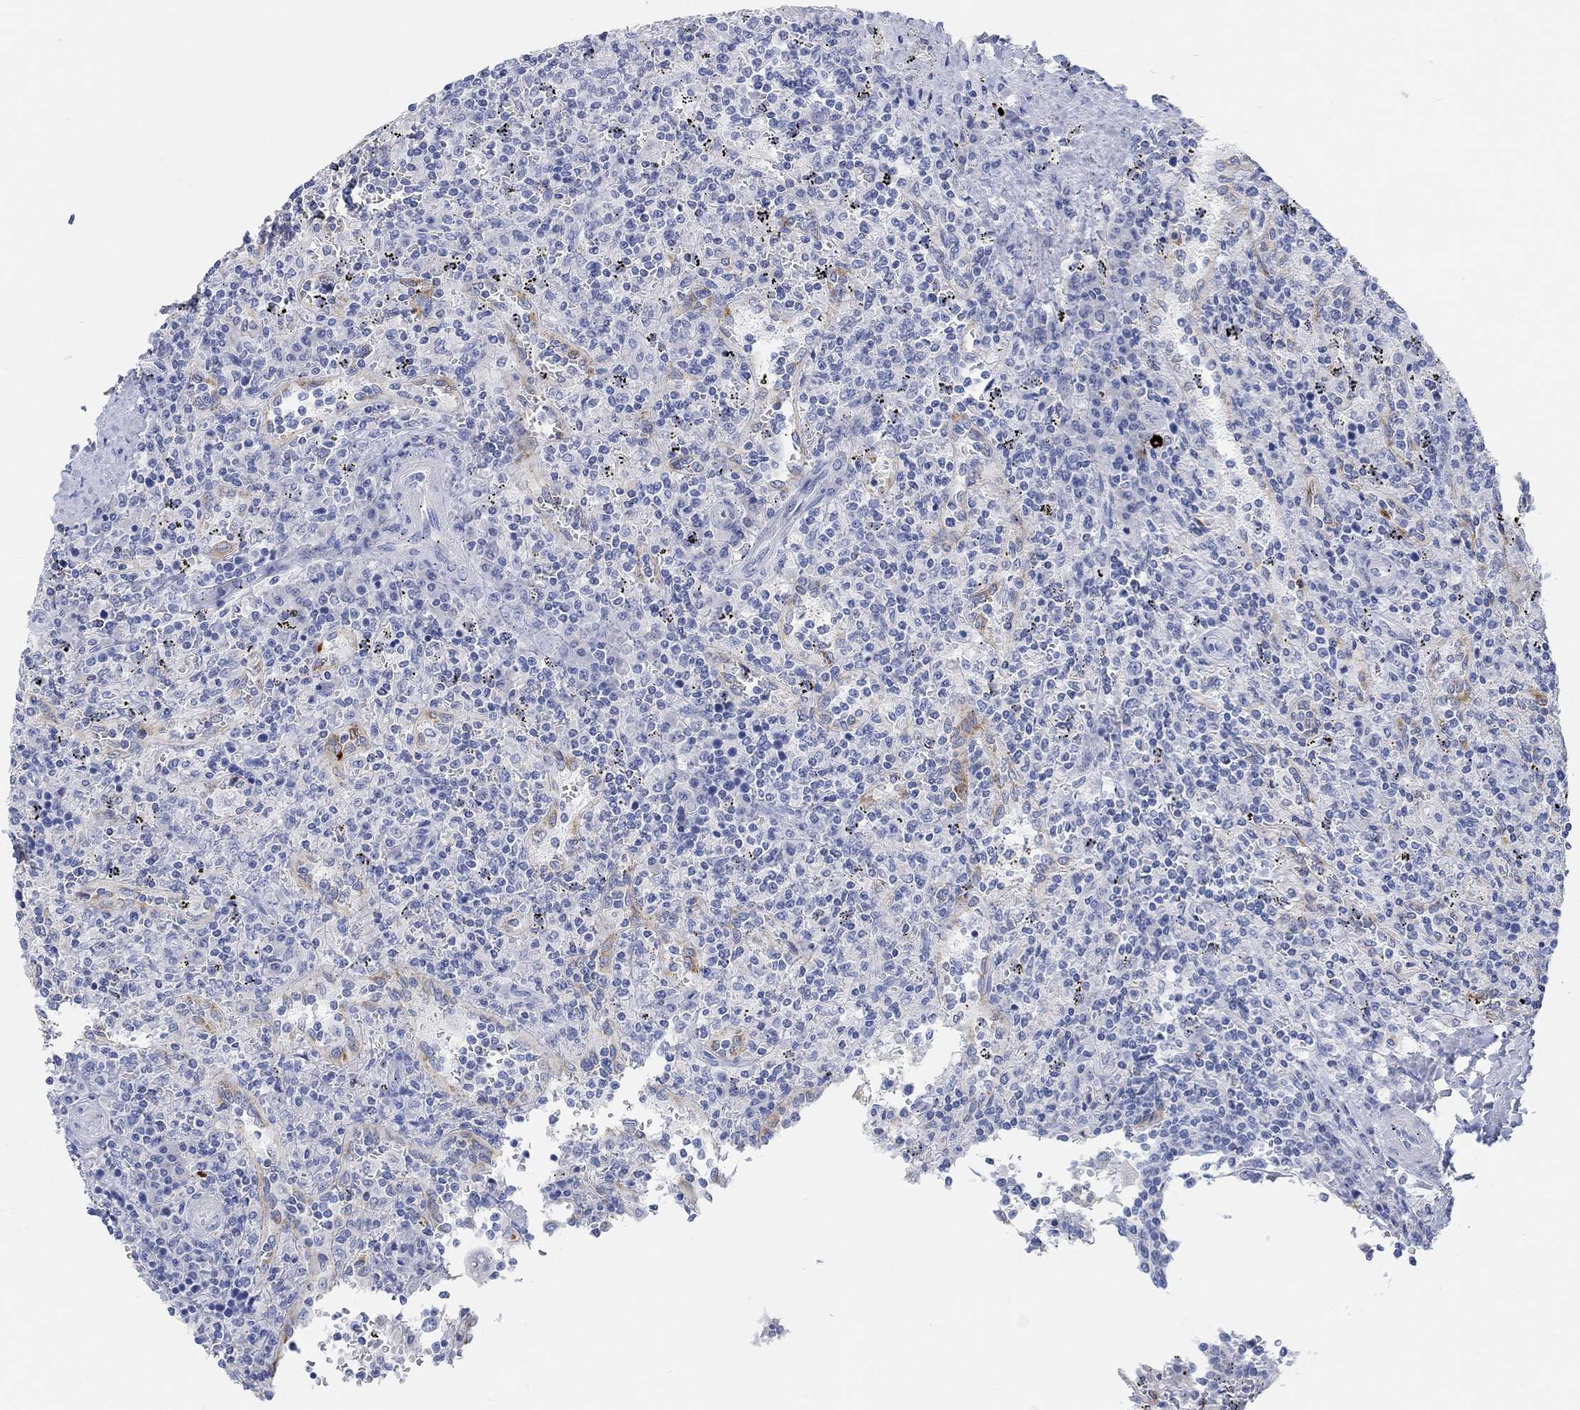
{"staining": {"intensity": "negative", "quantity": "none", "location": "none"}, "tissue": "lymphoma", "cell_type": "Tumor cells", "image_type": "cancer", "snomed": [{"axis": "morphology", "description": "Malignant lymphoma, non-Hodgkin's type, Low grade"}, {"axis": "topography", "description": "Spleen"}], "caption": "Photomicrograph shows no significant protein positivity in tumor cells of lymphoma.", "gene": "VAT1L", "patient": {"sex": "male", "age": 62}}